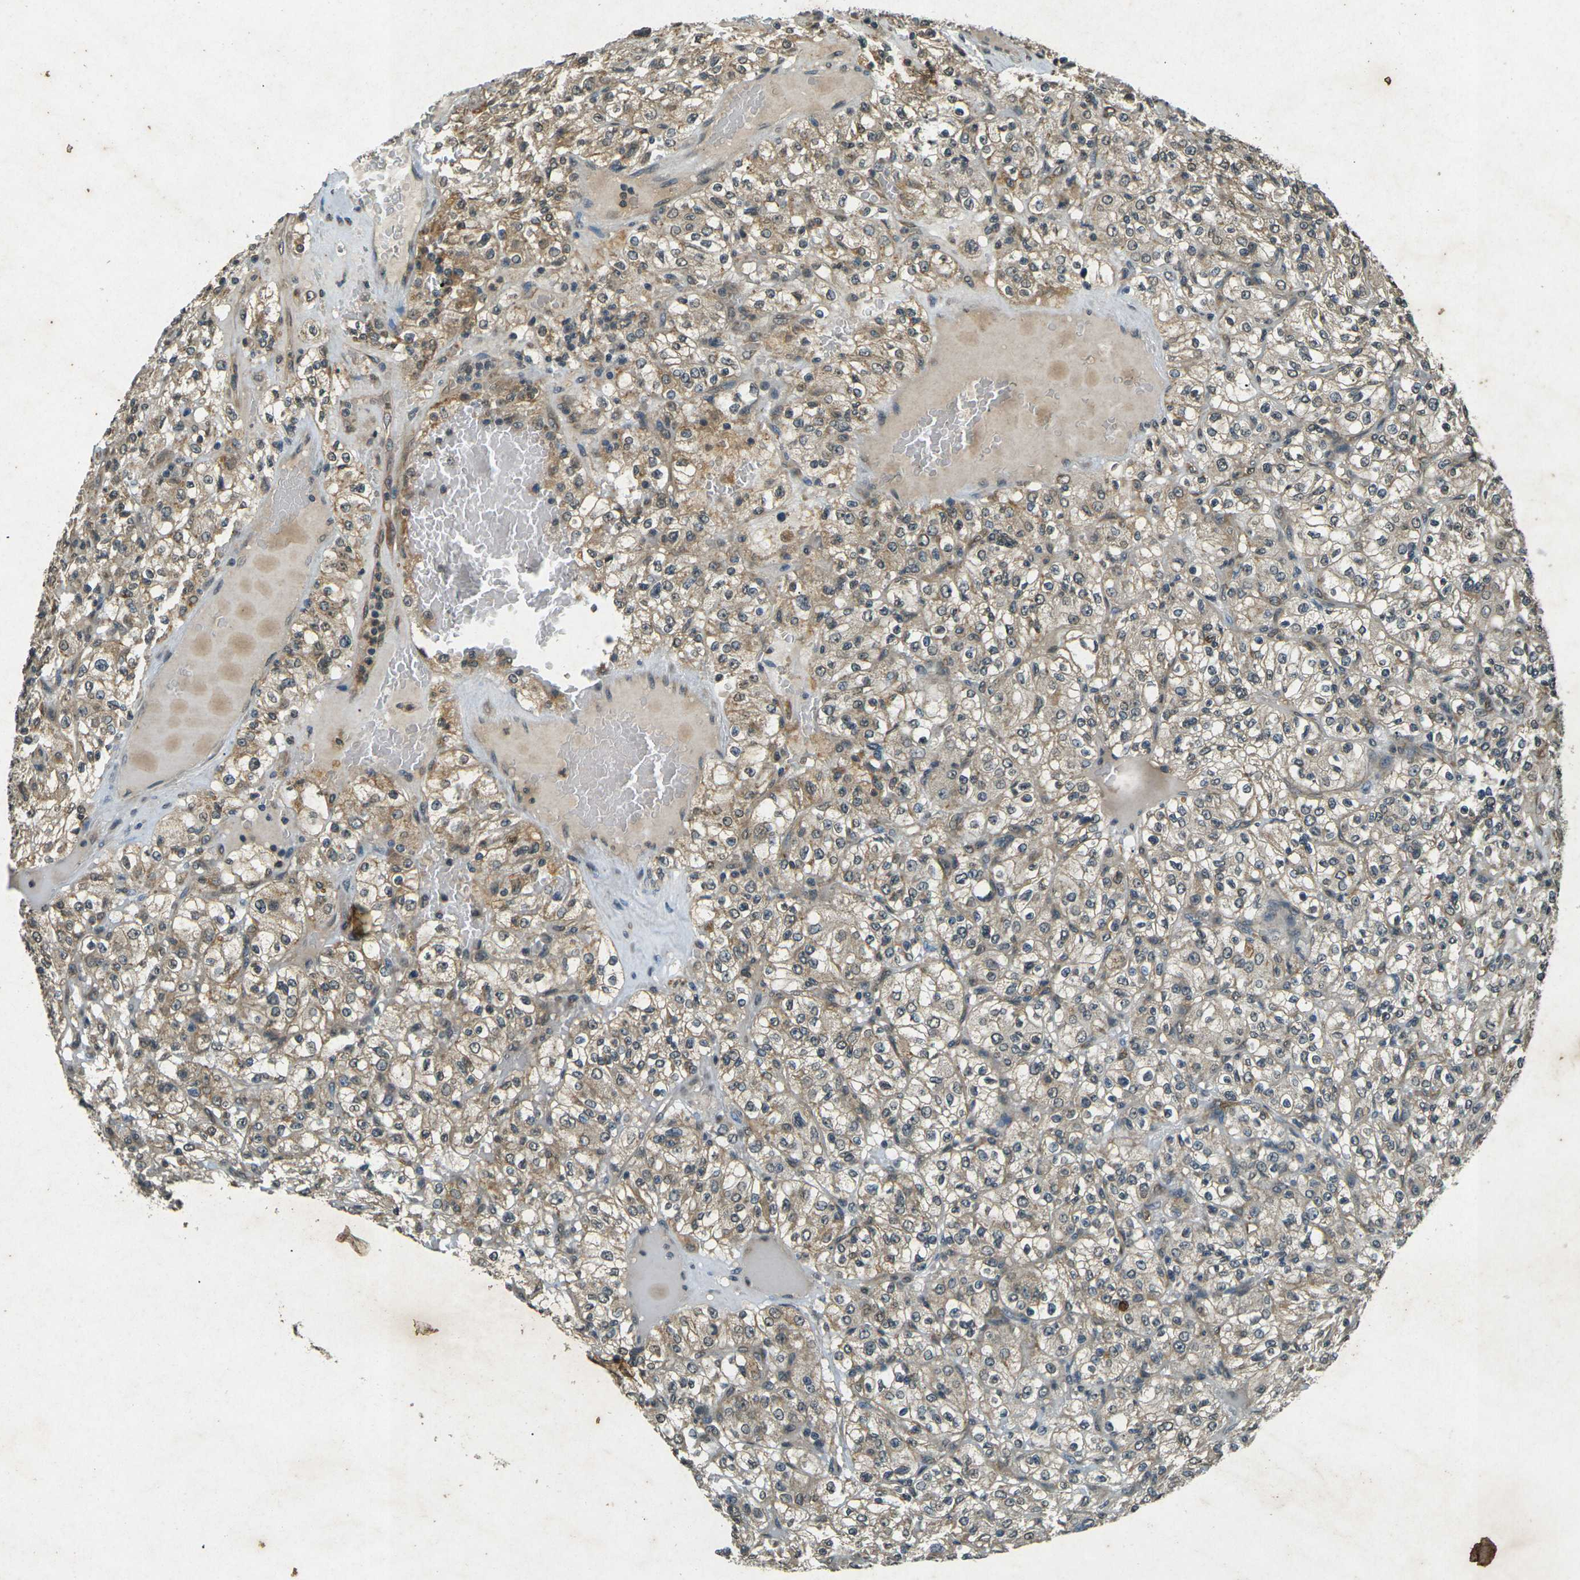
{"staining": {"intensity": "moderate", "quantity": ">75%", "location": "cytoplasmic/membranous"}, "tissue": "renal cancer", "cell_type": "Tumor cells", "image_type": "cancer", "snomed": [{"axis": "morphology", "description": "Normal tissue, NOS"}, {"axis": "morphology", "description": "Adenocarcinoma, NOS"}, {"axis": "topography", "description": "Kidney"}], "caption": "Brown immunohistochemical staining in renal cancer shows moderate cytoplasmic/membranous positivity in about >75% of tumor cells.", "gene": "PDE2A", "patient": {"sex": "female", "age": 72}}